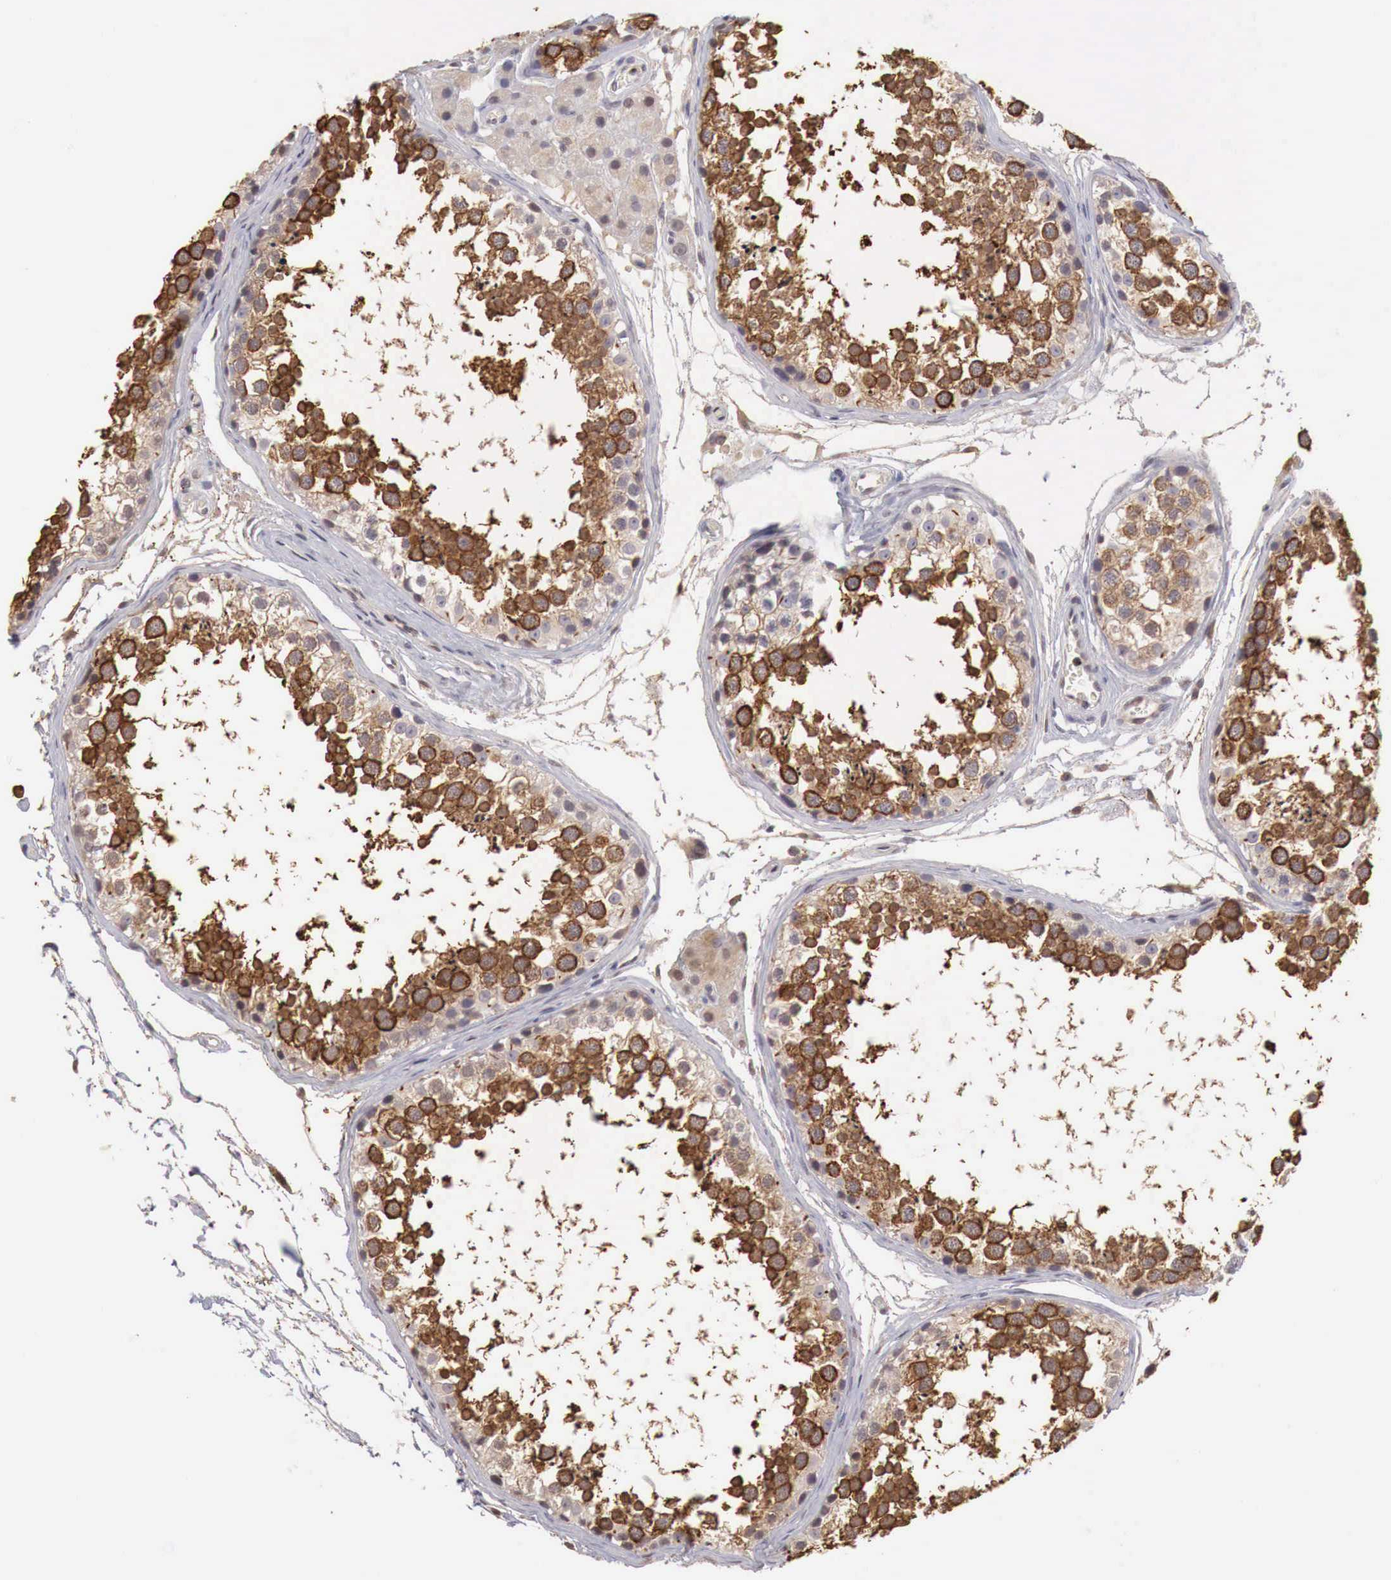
{"staining": {"intensity": "strong", "quantity": "25%-75%", "location": "cytoplasmic/membranous"}, "tissue": "testis", "cell_type": "Cells in seminiferous ducts", "image_type": "normal", "snomed": [{"axis": "morphology", "description": "Normal tissue, NOS"}, {"axis": "topography", "description": "Testis"}], "caption": "Benign testis was stained to show a protein in brown. There is high levels of strong cytoplasmic/membranous staining in approximately 25%-75% of cells in seminiferous ducts. (DAB IHC with brightfield microscopy, high magnification).", "gene": "TBC1D9", "patient": {"sex": "male", "age": 57}}